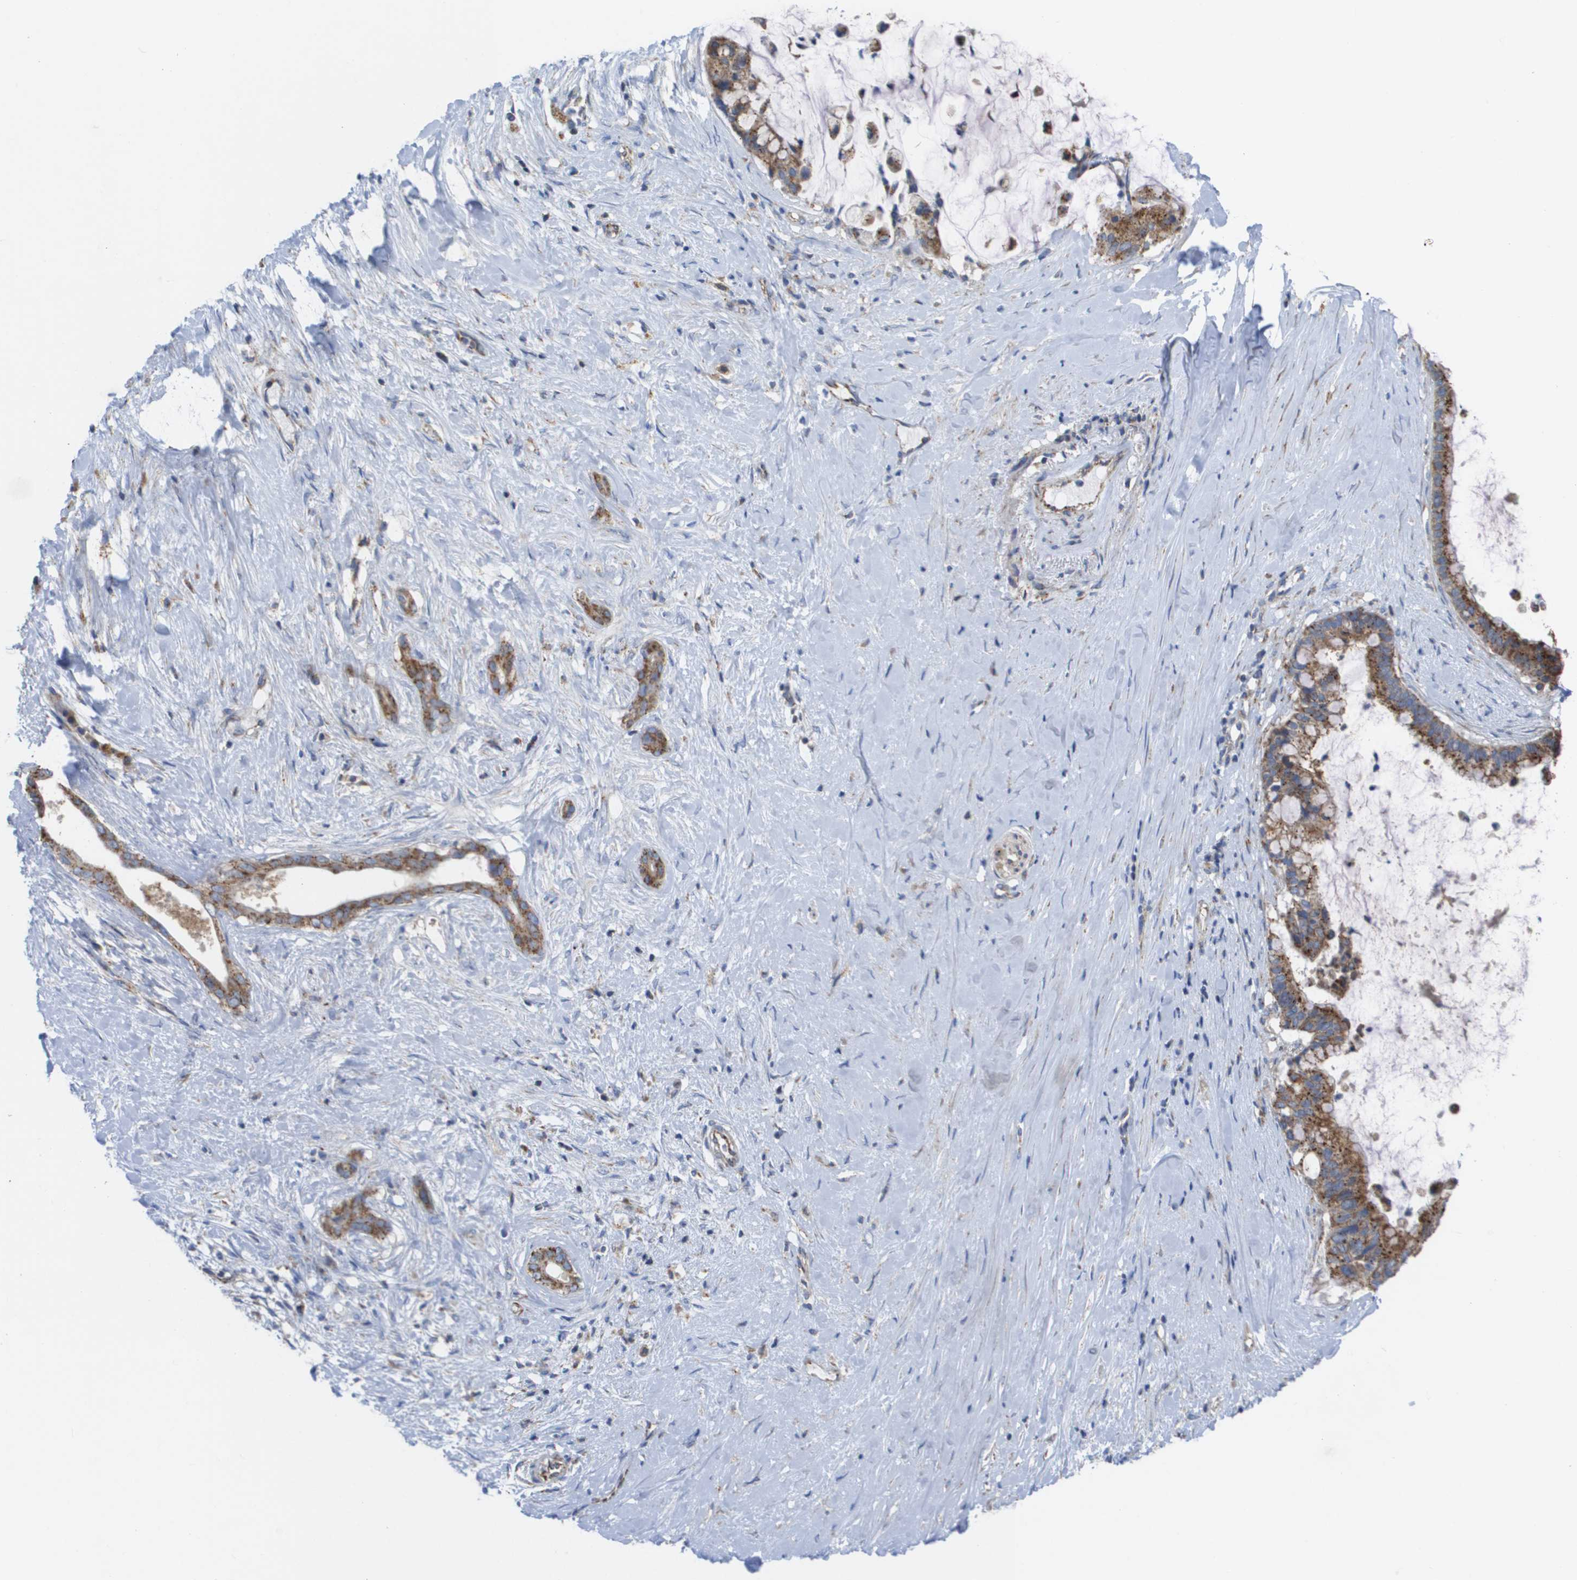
{"staining": {"intensity": "moderate", "quantity": ">75%", "location": "cytoplasmic/membranous"}, "tissue": "pancreatic cancer", "cell_type": "Tumor cells", "image_type": "cancer", "snomed": [{"axis": "morphology", "description": "Adenocarcinoma, NOS"}, {"axis": "topography", "description": "Pancreas"}], "caption": "This photomicrograph demonstrates immunohistochemistry (IHC) staining of adenocarcinoma (pancreatic), with medium moderate cytoplasmic/membranous positivity in approximately >75% of tumor cells.", "gene": "FIS1", "patient": {"sex": "male", "age": 41}}